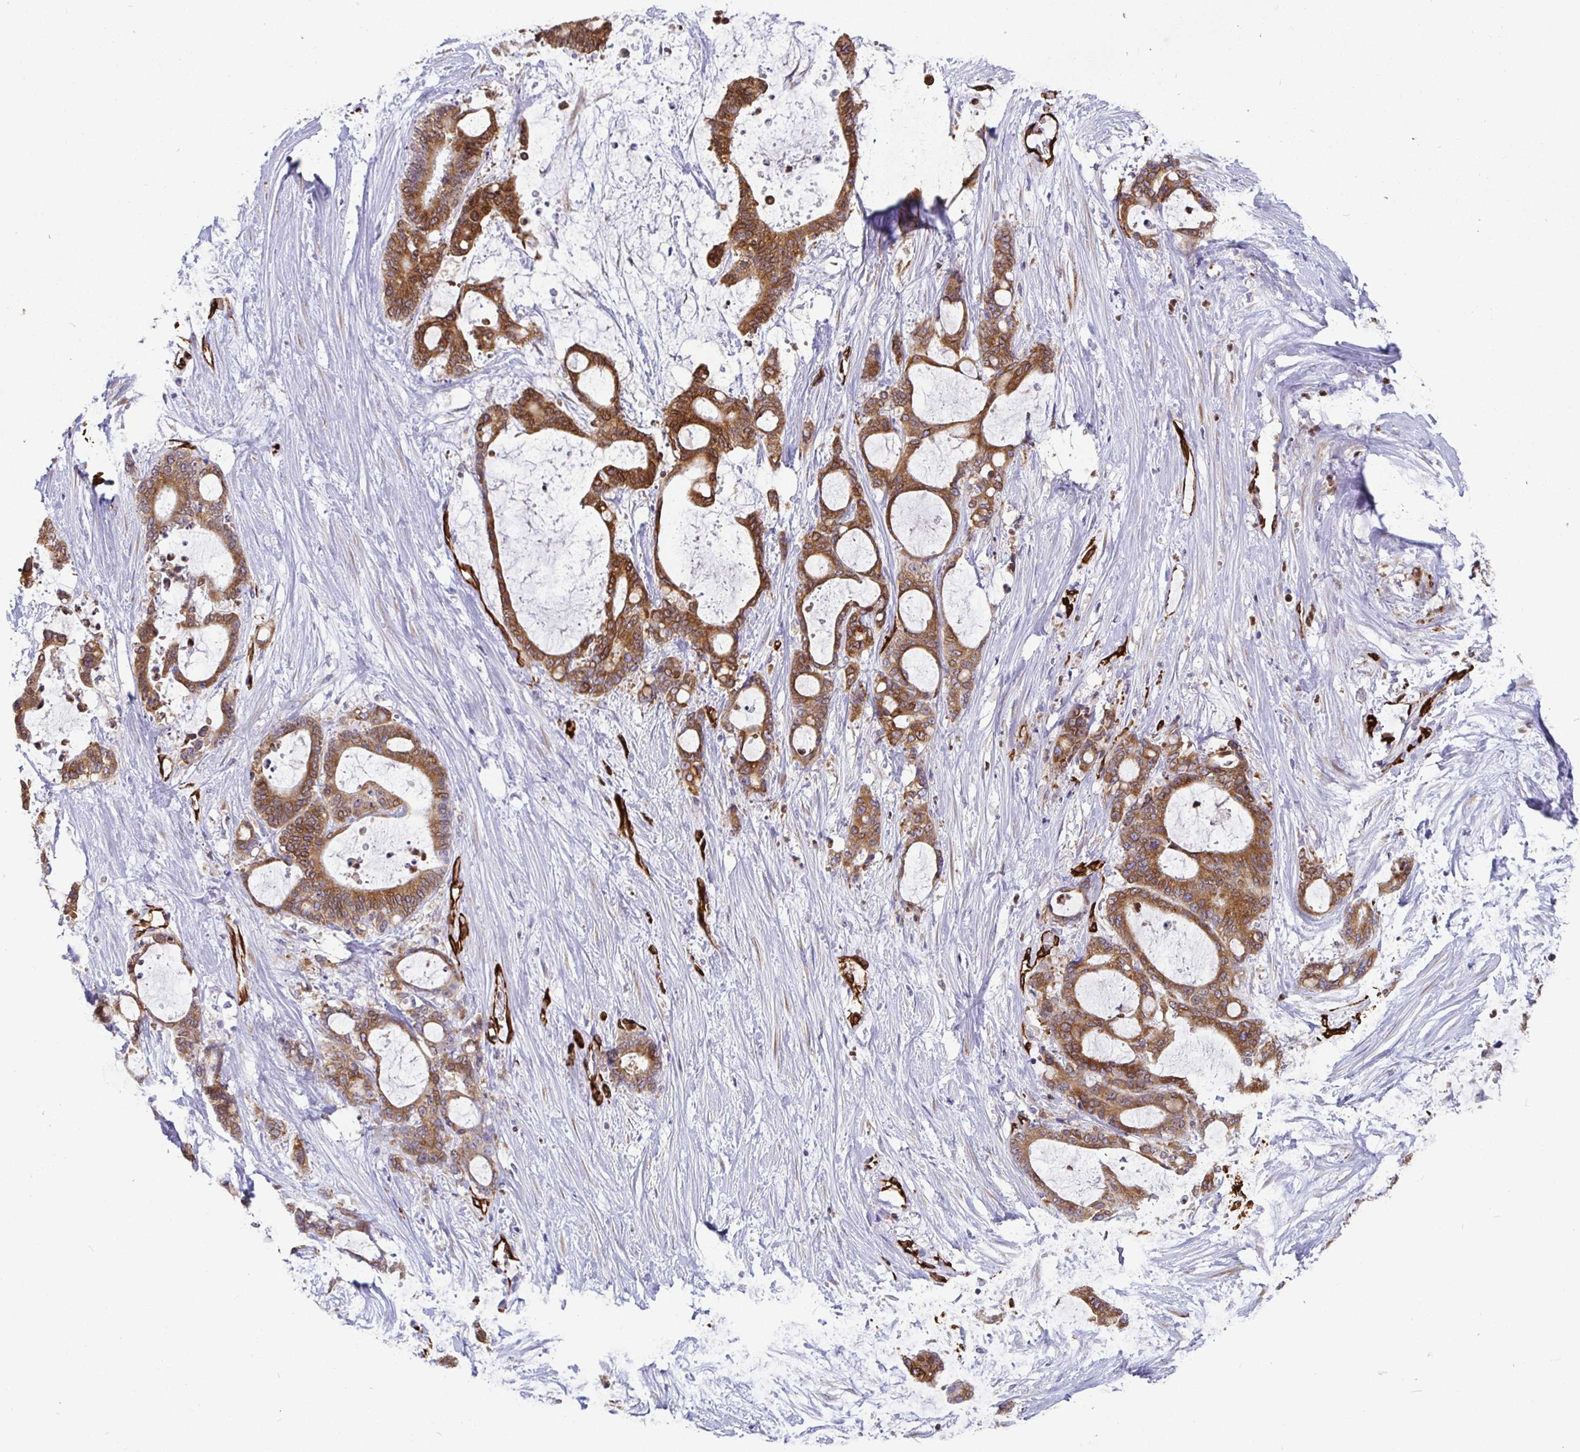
{"staining": {"intensity": "strong", "quantity": ">75%", "location": "cytoplasmic/membranous"}, "tissue": "liver cancer", "cell_type": "Tumor cells", "image_type": "cancer", "snomed": [{"axis": "morphology", "description": "Normal tissue, NOS"}, {"axis": "morphology", "description": "Cholangiocarcinoma"}, {"axis": "topography", "description": "Liver"}, {"axis": "topography", "description": "Peripheral nerve tissue"}], "caption": "Tumor cells show high levels of strong cytoplasmic/membranous expression in approximately >75% of cells in human liver cancer (cholangiocarcinoma).", "gene": "TP53I11", "patient": {"sex": "female", "age": 73}}